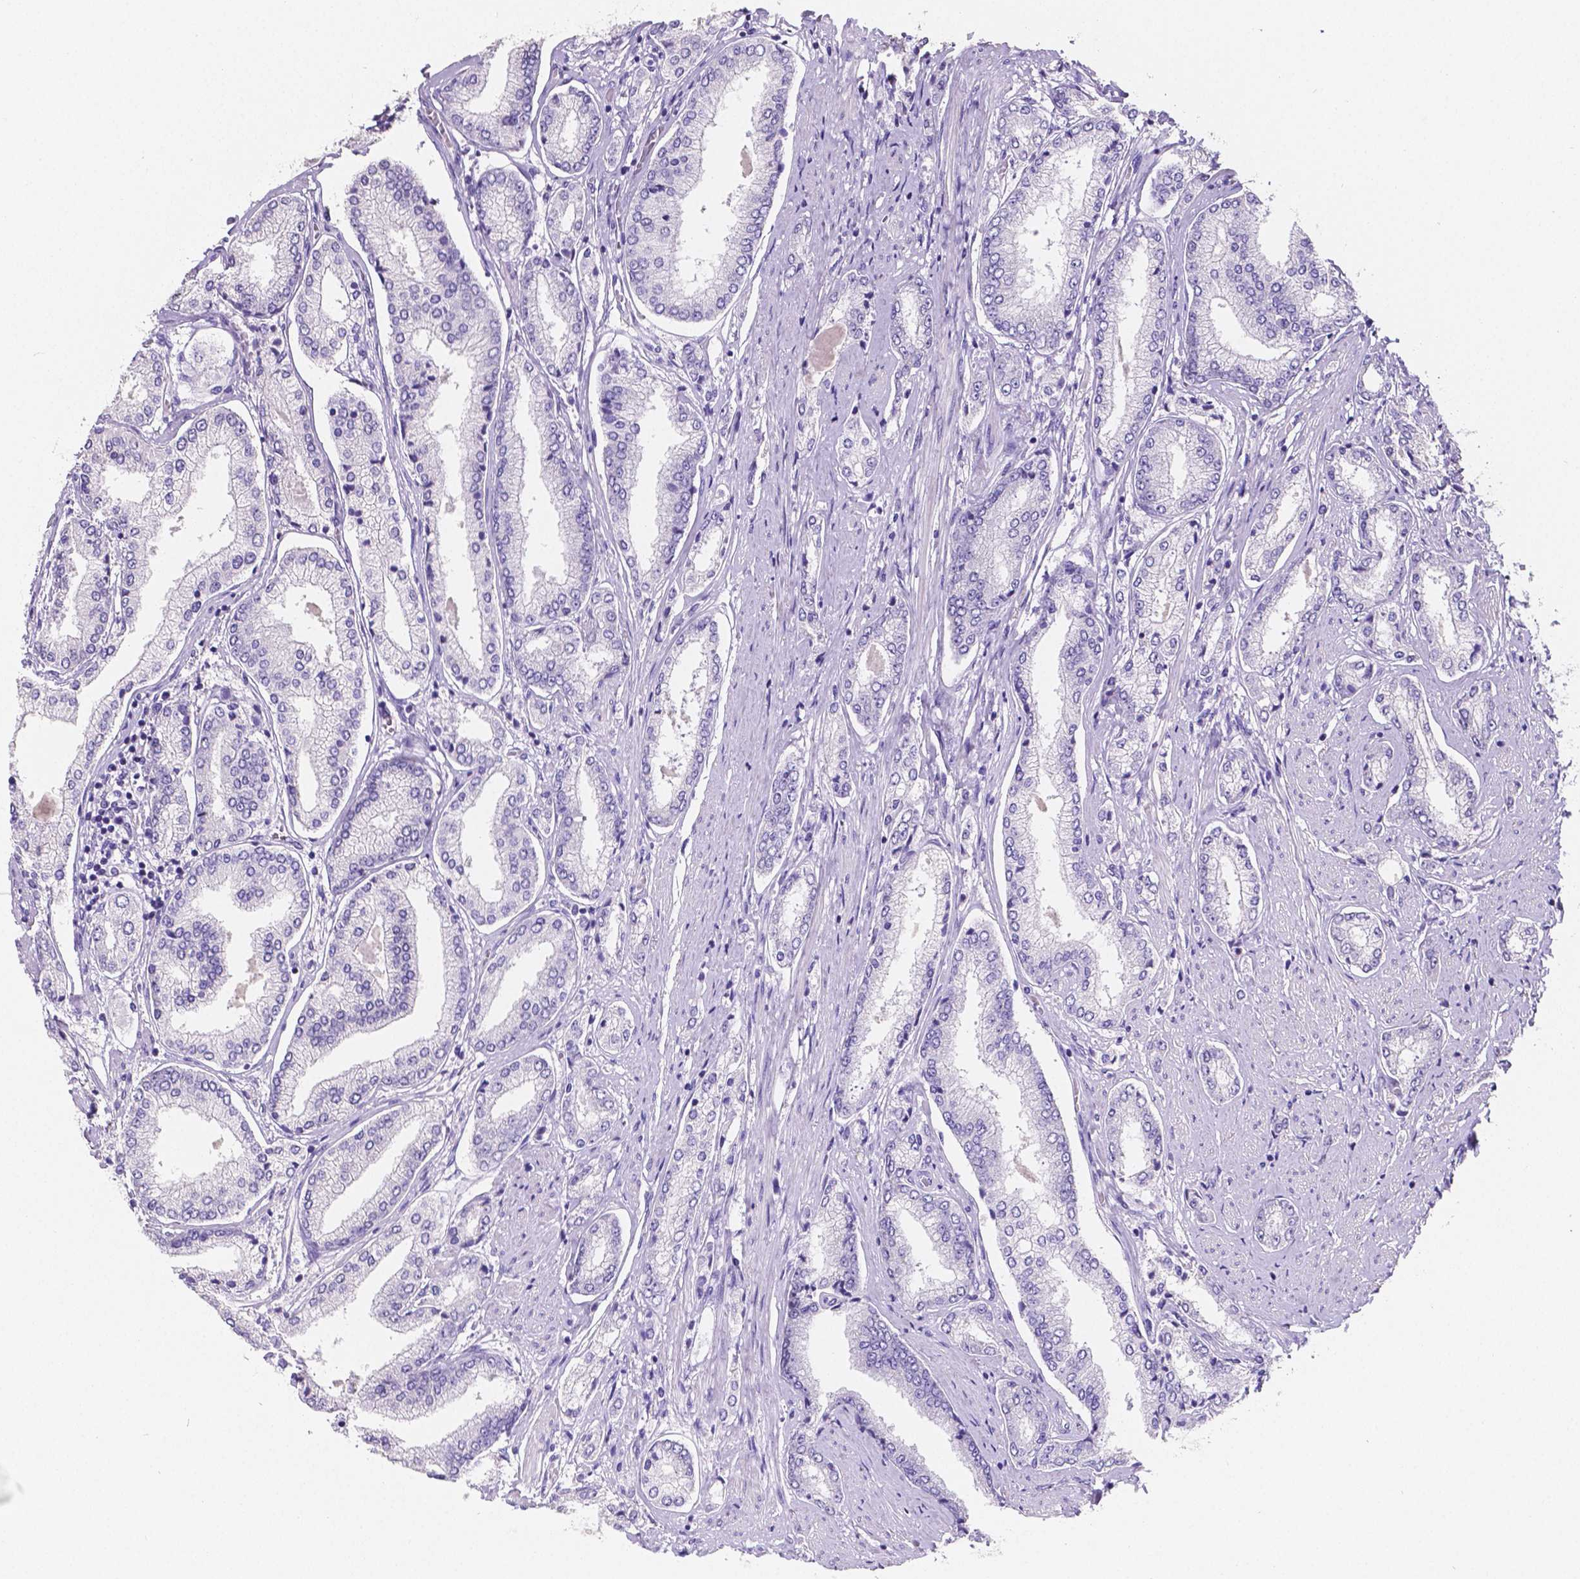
{"staining": {"intensity": "negative", "quantity": "none", "location": "none"}, "tissue": "prostate cancer", "cell_type": "Tumor cells", "image_type": "cancer", "snomed": [{"axis": "morphology", "description": "Adenocarcinoma, NOS"}, {"axis": "topography", "description": "Prostate"}], "caption": "The immunohistochemistry (IHC) image has no significant expression in tumor cells of adenocarcinoma (prostate) tissue. (Stains: DAB immunohistochemistry with hematoxylin counter stain, Microscopy: brightfield microscopy at high magnification).", "gene": "SATB2", "patient": {"sex": "male", "age": 63}}